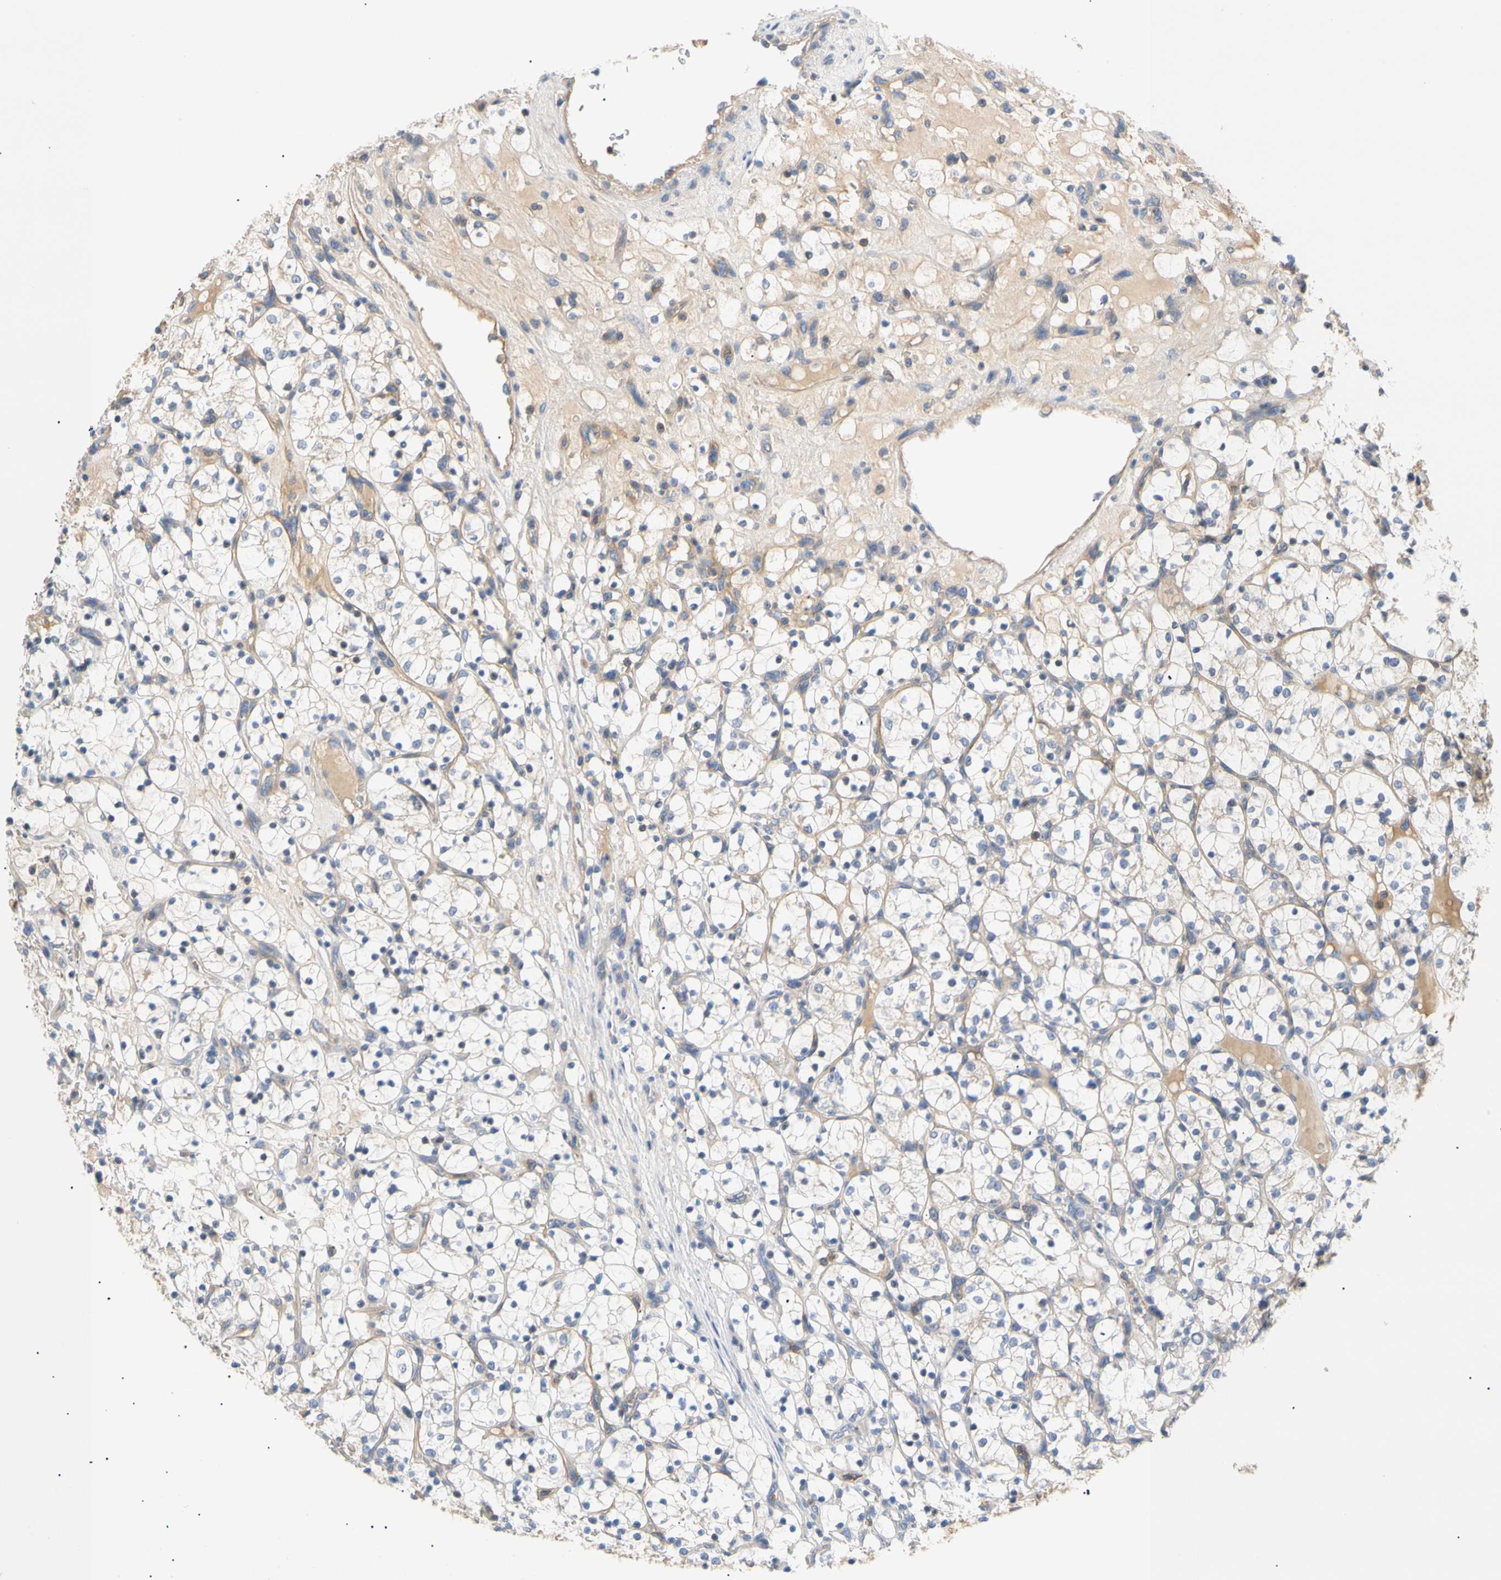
{"staining": {"intensity": "negative", "quantity": "none", "location": "none"}, "tissue": "renal cancer", "cell_type": "Tumor cells", "image_type": "cancer", "snomed": [{"axis": "morphology", "description": "Adenocarcinoma, NOS"}, {"axis": "topography", "description": "Kidney"}], "caption": "A photomicrograph of human adenocarcinoma (renal) is negative for staining in tumor cells. (DAB immunohistochemistry, high magnification).", "gene": "TNFRSF18", "patient": {"sex": "female", "age": 69}}